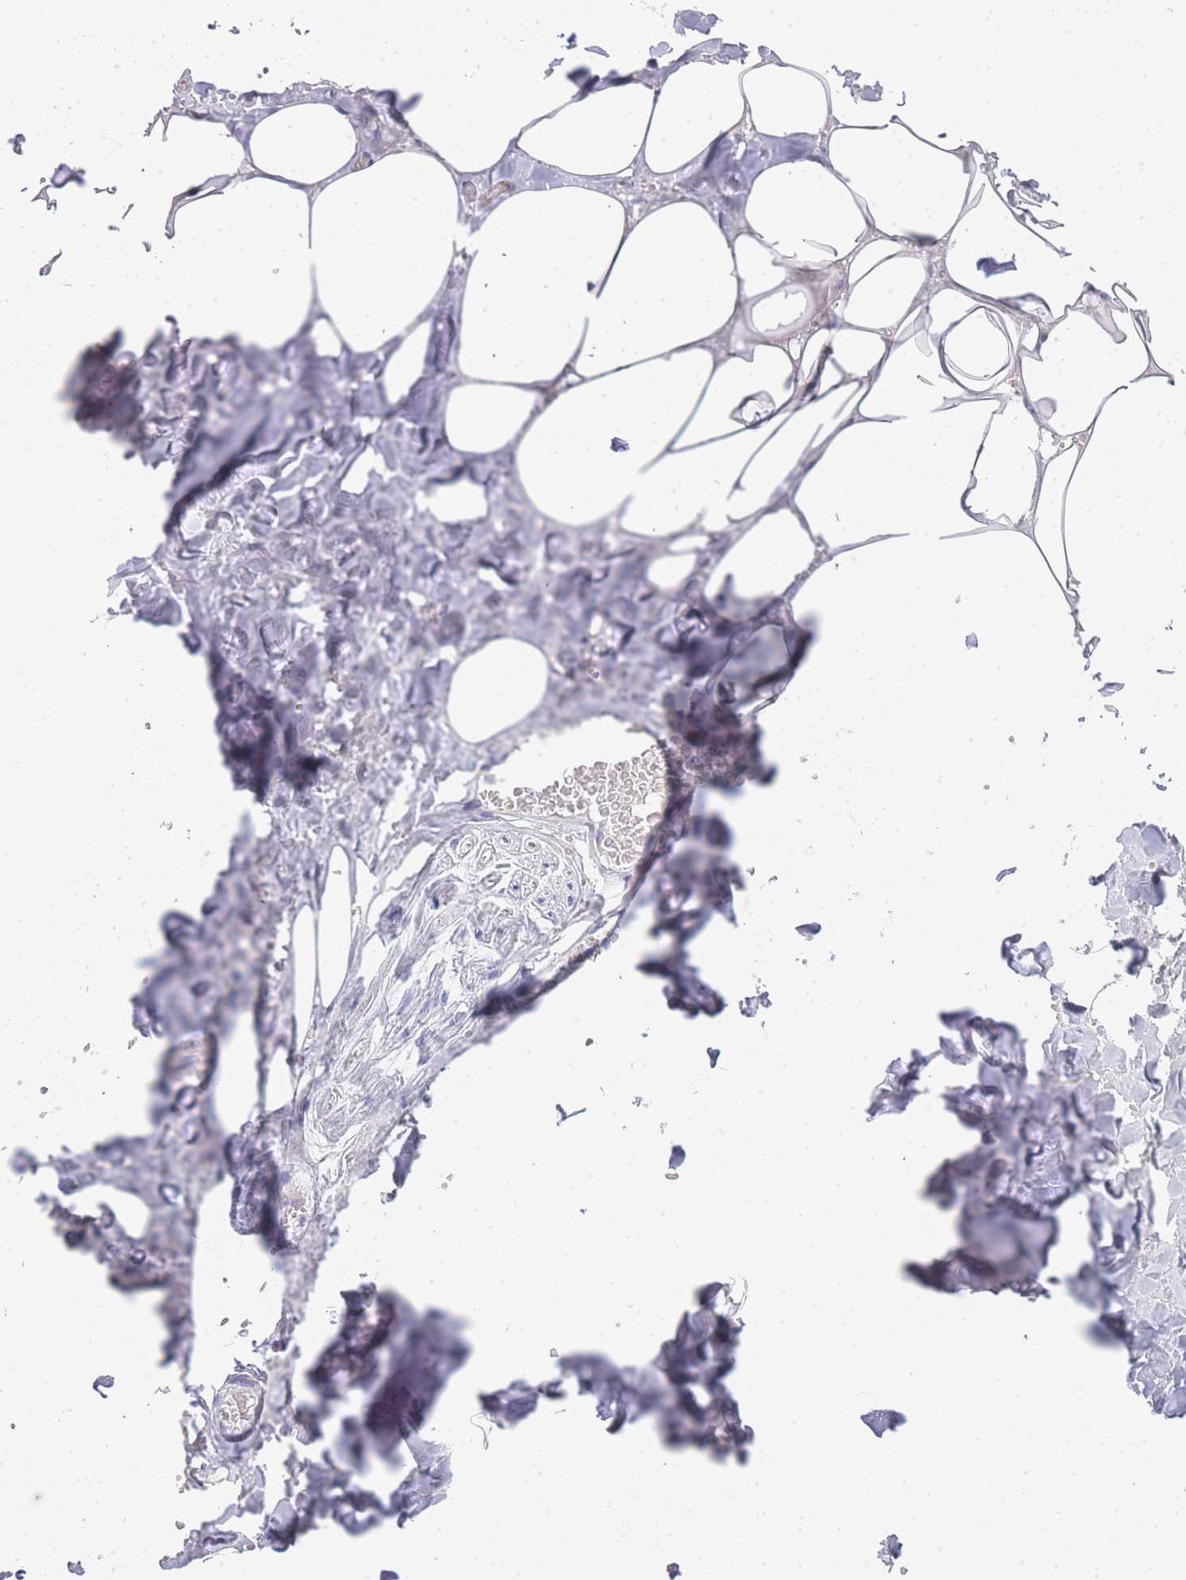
{"staining": {"intensity": "negative", "quantity": "none", "location": "none"}, "tissue": "adipose tissue", "cell_type": "Adipocytes", "image_type": "normal", "snomed": [{"axis": "morphology", "description": "Normal tissue, NOS"}, {"axis": "topography", "description": "Salivary gland"}, {"axis": "topography", "description": "Peripheral nerve tissue"}], "caption": "Adipocytes show no significant protein expression in normal adipose tissue. (DAB immunohistochemistry (IHC) visualized using brightfield microscopy, high magnification).", "gene": "RHO", "patient": {"sex": "male", "age": 38}}